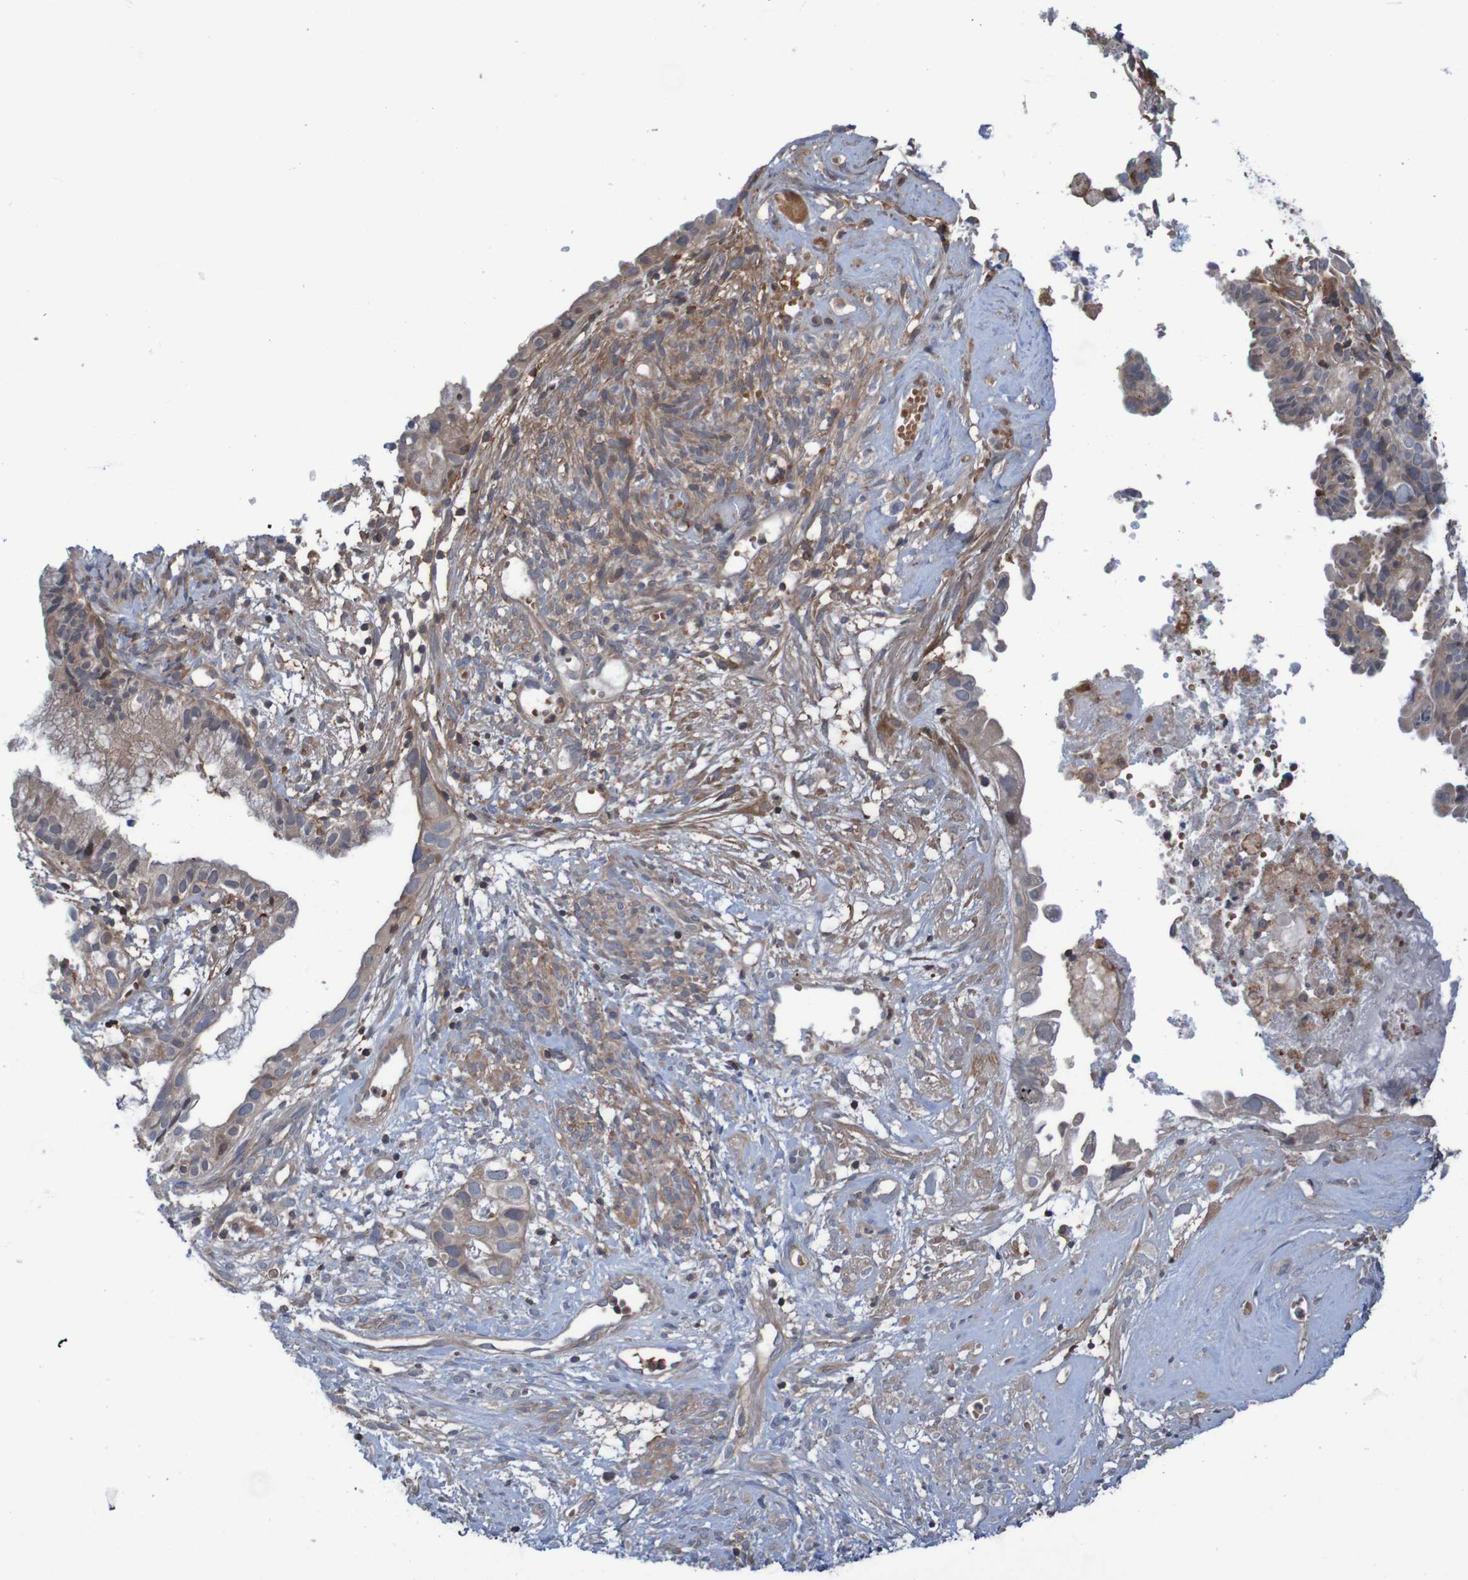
{"staining": {"intensity": "moderate", "quantity": ">75%", "location": "cytoplasmic/membranous"}, "tissue": "cervical cancer", "cell_type": "Tumor cells", "image_type": "cancer", "snomed": [{"axis": "morphology", "description": "Normal tissue, NOS"}, {"axis": "morphology", "description": "Adenocarcinoma, NOS"}, {"axis": "topography", "description": "Cervix"}, {"axis": "topography", "description": "Endometrium"}], "caption": "An image showing moderate cytoplasmic/membranous staining in about >75% of tumor cells in cervical cancer, as visualized by brown immunohistochemical staining.", "gene": "PDGFB", "patient": {"sex": "female", "age": 86}}